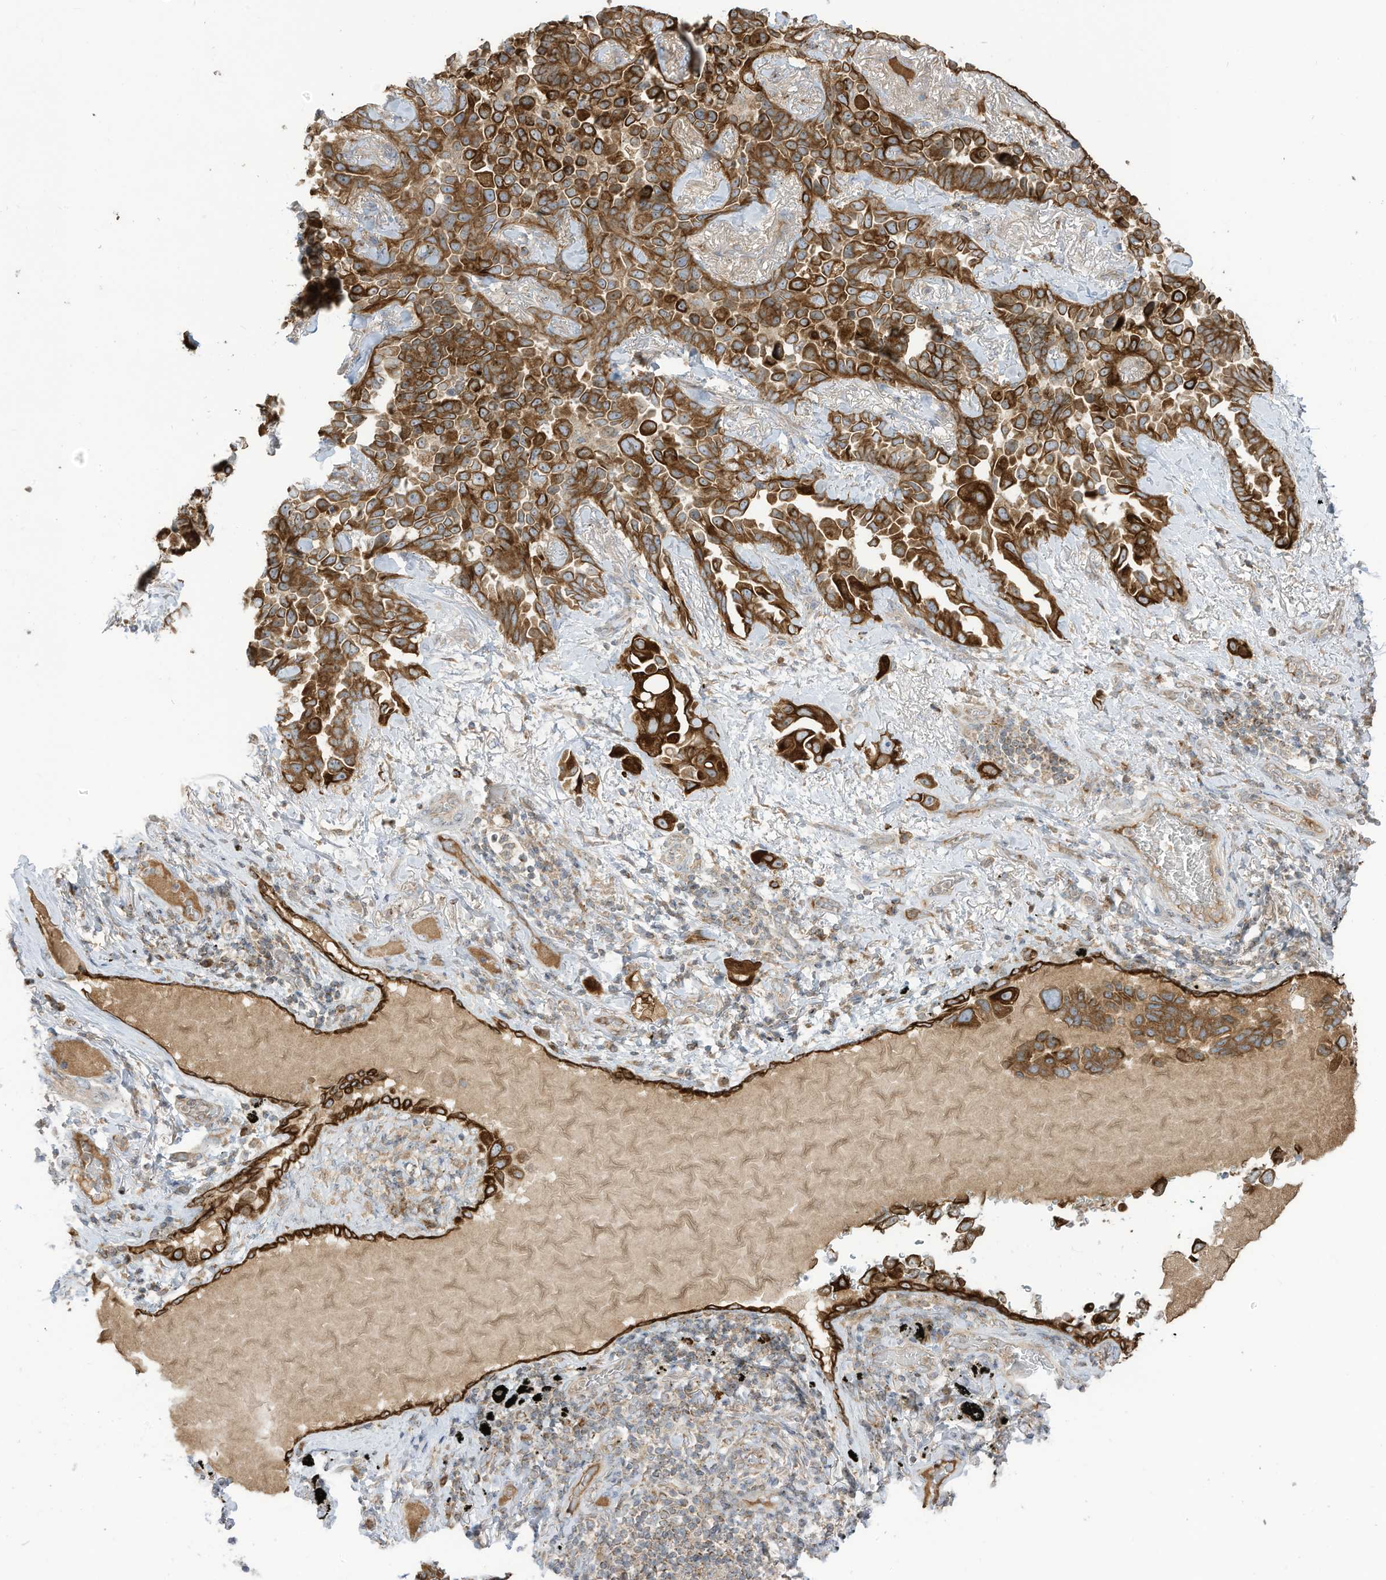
{"staining": {"intensity": "strong", "quantity": ">75%", "location": "cytoplasmic/membranous"}, "tissue": "lung cancer", "cell_type": "Tumor cells", "image_type": "cancer", "snomed": [{"axis": "morphology", "description": "Adenocarcinoma, NOS"}, {"axis": "topography", "description": "Lung"}], "caption": "DAB immunohistochemical staining of human adenocarcinoma (lung) reveals strong cytoplasmic/membranous protein staining in about >75% of tumor cells. The staining is performed using DAB (3,3'-diaminobenzidine) brown chromogen to label protein expression. The nuclei are counter-stained blue using hematoxylin.", "gene": "CGAS", "patient": {"sex": "female", "age": 67}}